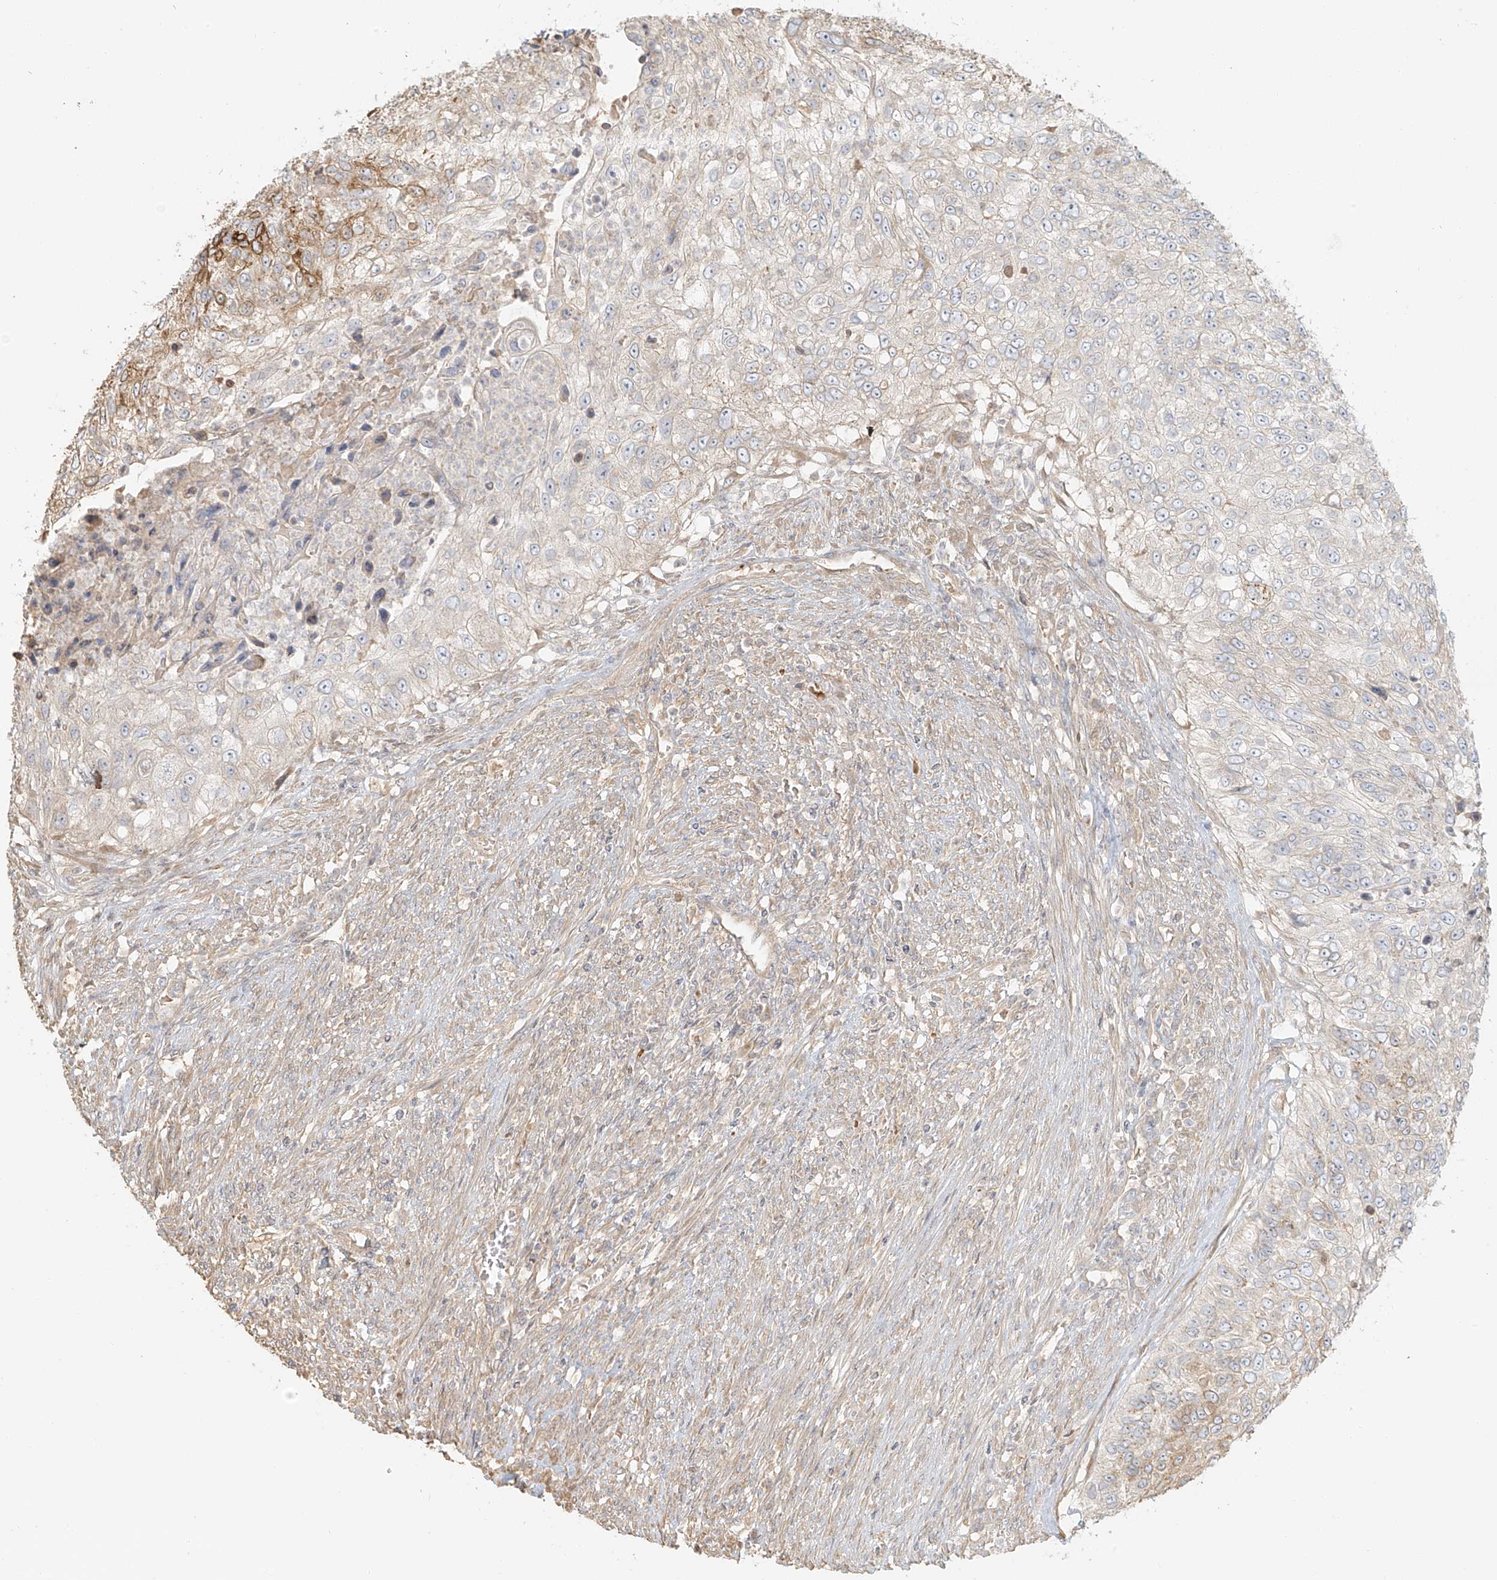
{"staining": {"intensity": "moderate", "quantity": "<25%", "location": "cytoplasmic/membranous"}, "tissue": "urothelial cancer", "cell_type": "Tumor cells", "image_type": "cancer", "snomed": [{"axis": "morphology", "description": "Urothelial carcinoma, High grade"}, {"axis": "topography", "description": "Urinary bladder"}], "caption": "The image shows staining of urothelial cancer, revealing moderate cytoplasmic/membranous protein staining (brown color) within tumor cells. (DAB = brown stain, brightfield microscopy at high magnification).", "gene": "UPK1B", "patient": {"sex": "female", "age": 60}}